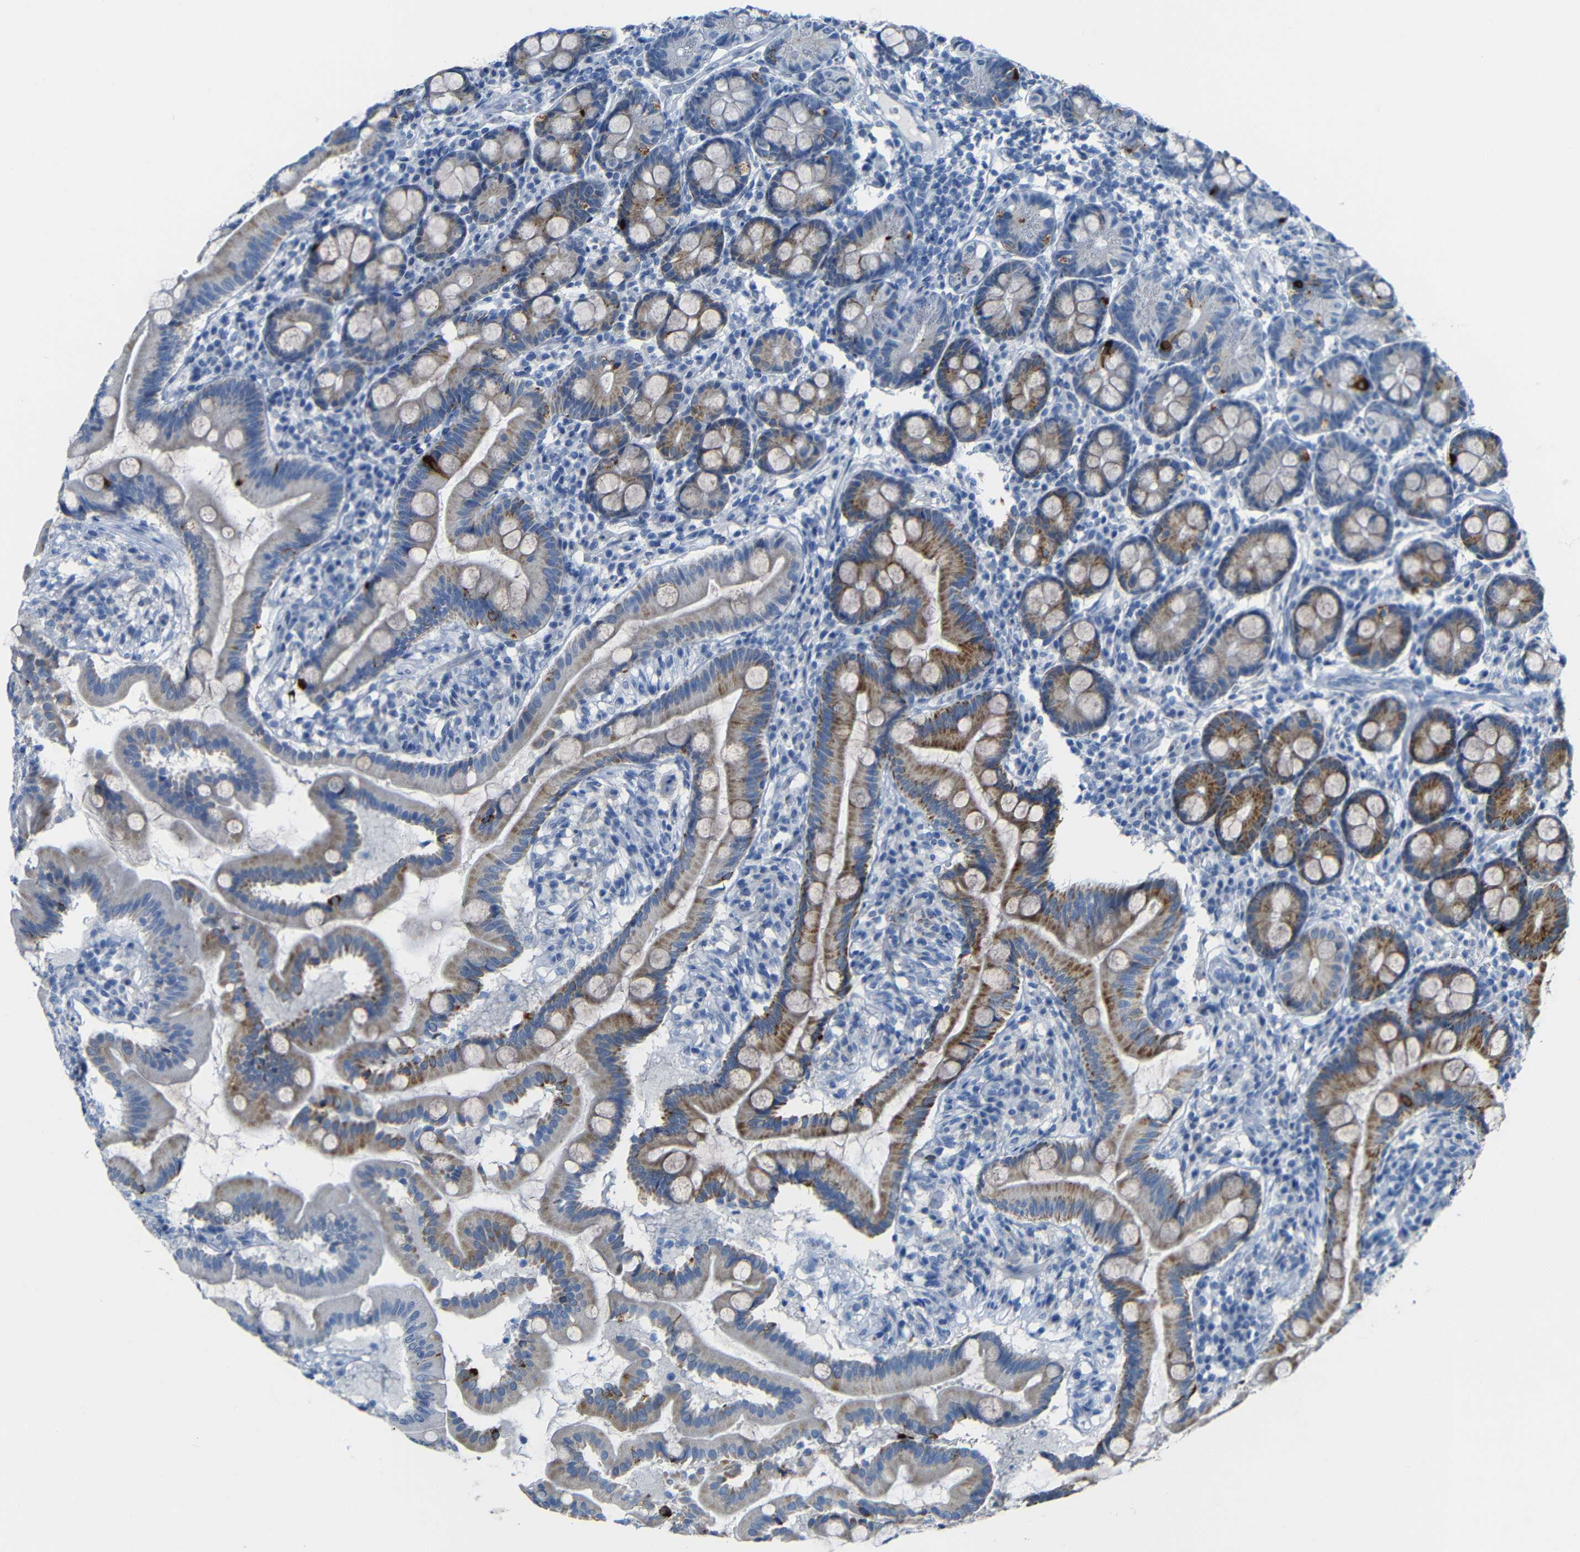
{"staining": {"intensity": "strong", "quantity": "25%-75%", "location": "cytoplasmic/membranous"}, "tissue": "duodenum", "cell_type": "Glandular cells", "image_type": "normal", "snomed": [{"axis": "morphology", "description": "Normal tissue, NOS"}, {"axis": "topography", "description": "Duodenum"}], "caption": "Glandular cells show strong cytoplasmic/membranous staining in approximately 25%-75% of cells in normal duodenum. (DAB IHC with brightfield microscopy, high magnification).", "gene": "C15orf48", "patient": {"sex": "male", "age": 50}}